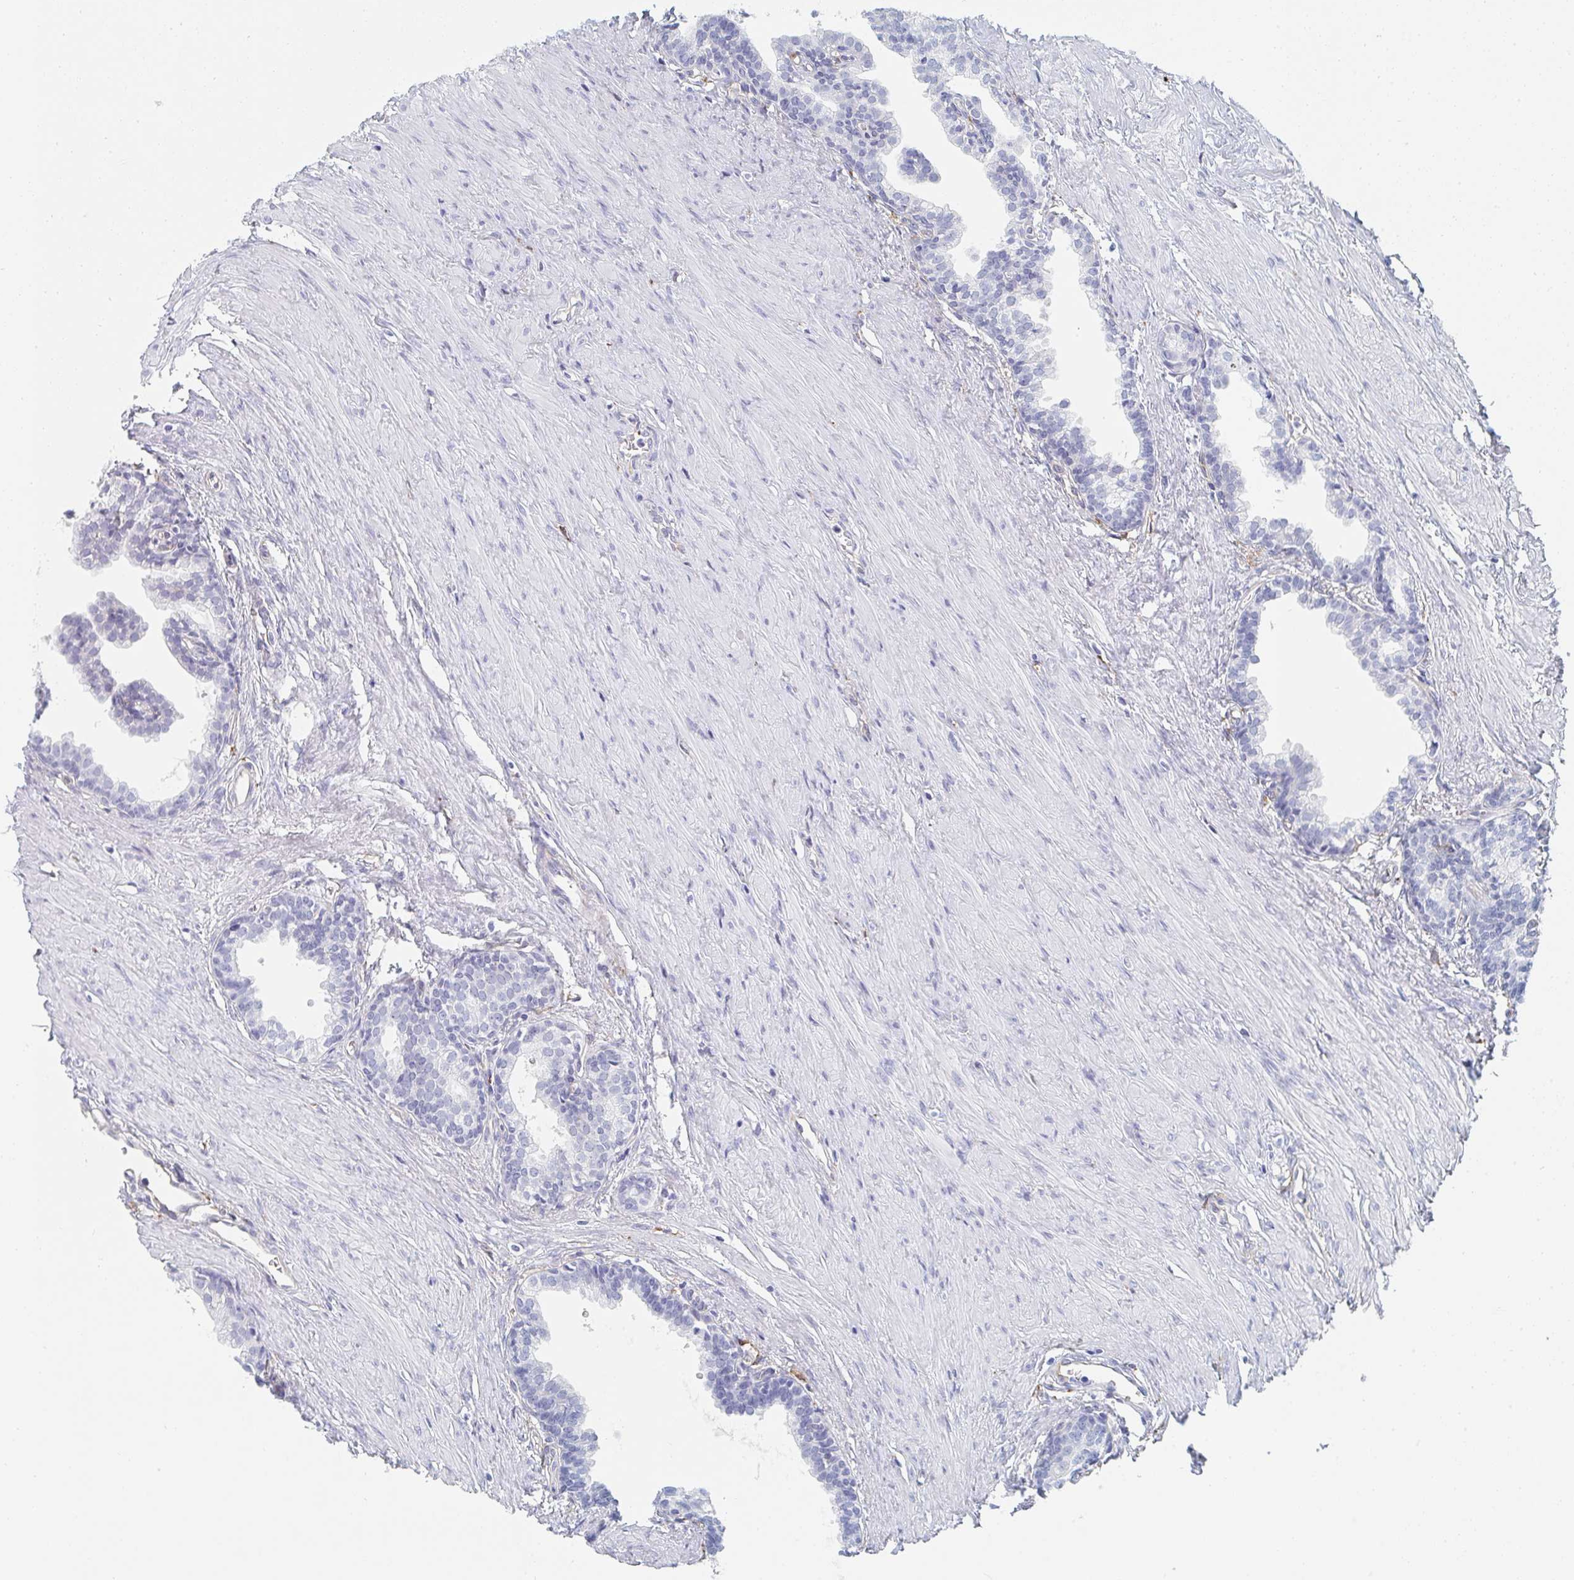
{"staining": {"intensity": "negative", "quantity": "none", "location": "none"}, "tissue": "prostate", "cell_type": "Glandular cells", "image_type": "normal", "snomed": [{"axis": "morphology", "description": "Normal tissue, NOS"}, {"axis": "topography", "description": "Prostate"}, {"axis": "topography", "description": "Peripheral nerve tissue"}], "caption": "A micrograph of human prostate is negative for staining in glandular cells.", "gene": "DAB2", "patient": {"sex": "male", "age": 55}}